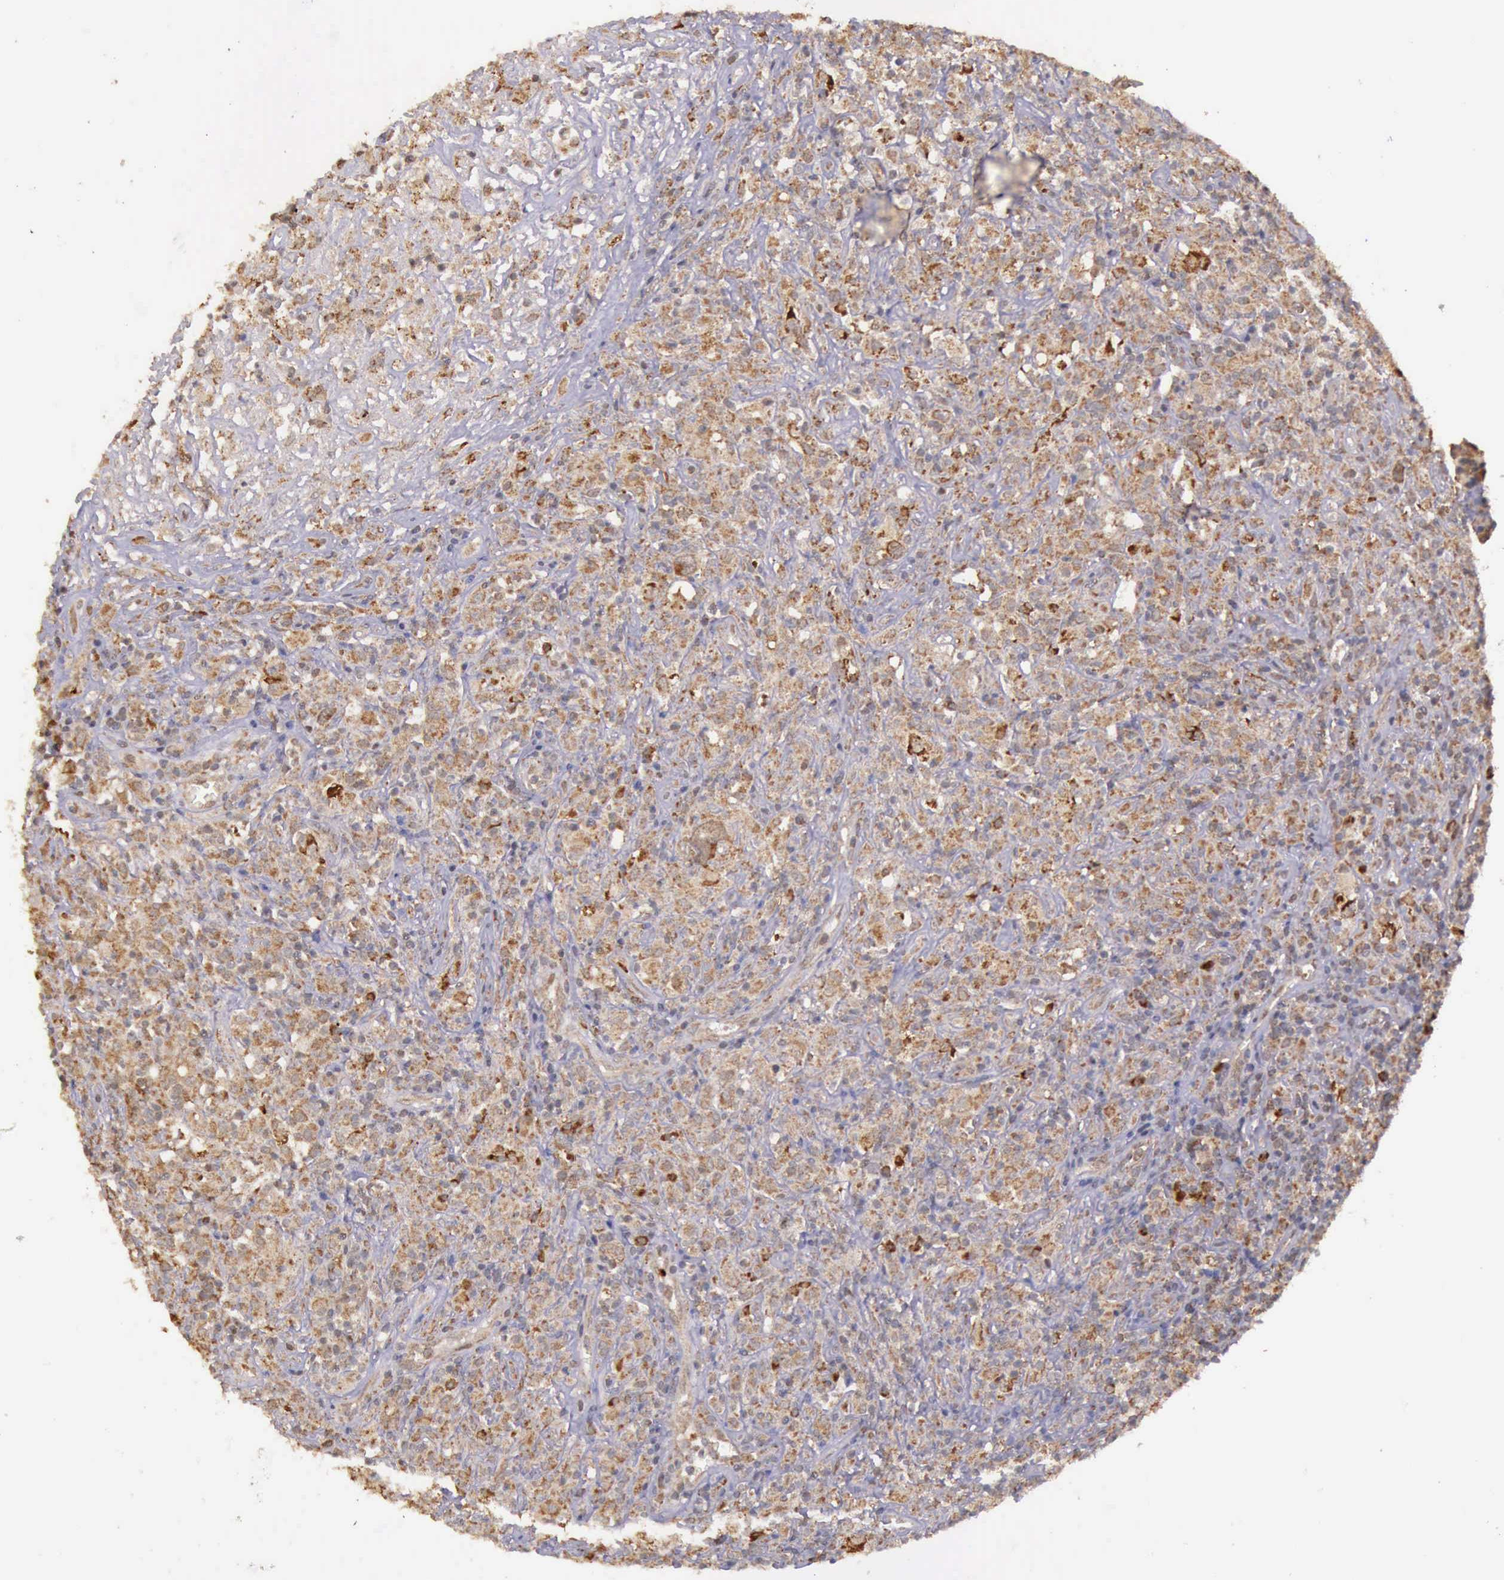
{"staining": {"intensity": "moderate", "quantity": ">75%", "location": "cytoplasmic/membranous"}, "tissue": "lymphoma", "cell_type": "Tumor cells", "image_type": "cancer", "snomed": [{"axis": "morphology", "description": "Hodgkin's disease, NOS"}, {"axis": "topography", "description": "Lymph node"}], "caption": "Immunohistochemical staining of human Hodgkin's disease shows medium levels of moderate cytoplasmic/membranous expression in about >75% of tumor cells.", "gene": "ARMCX3", "patient": {"sex": "male", "age": 46}}